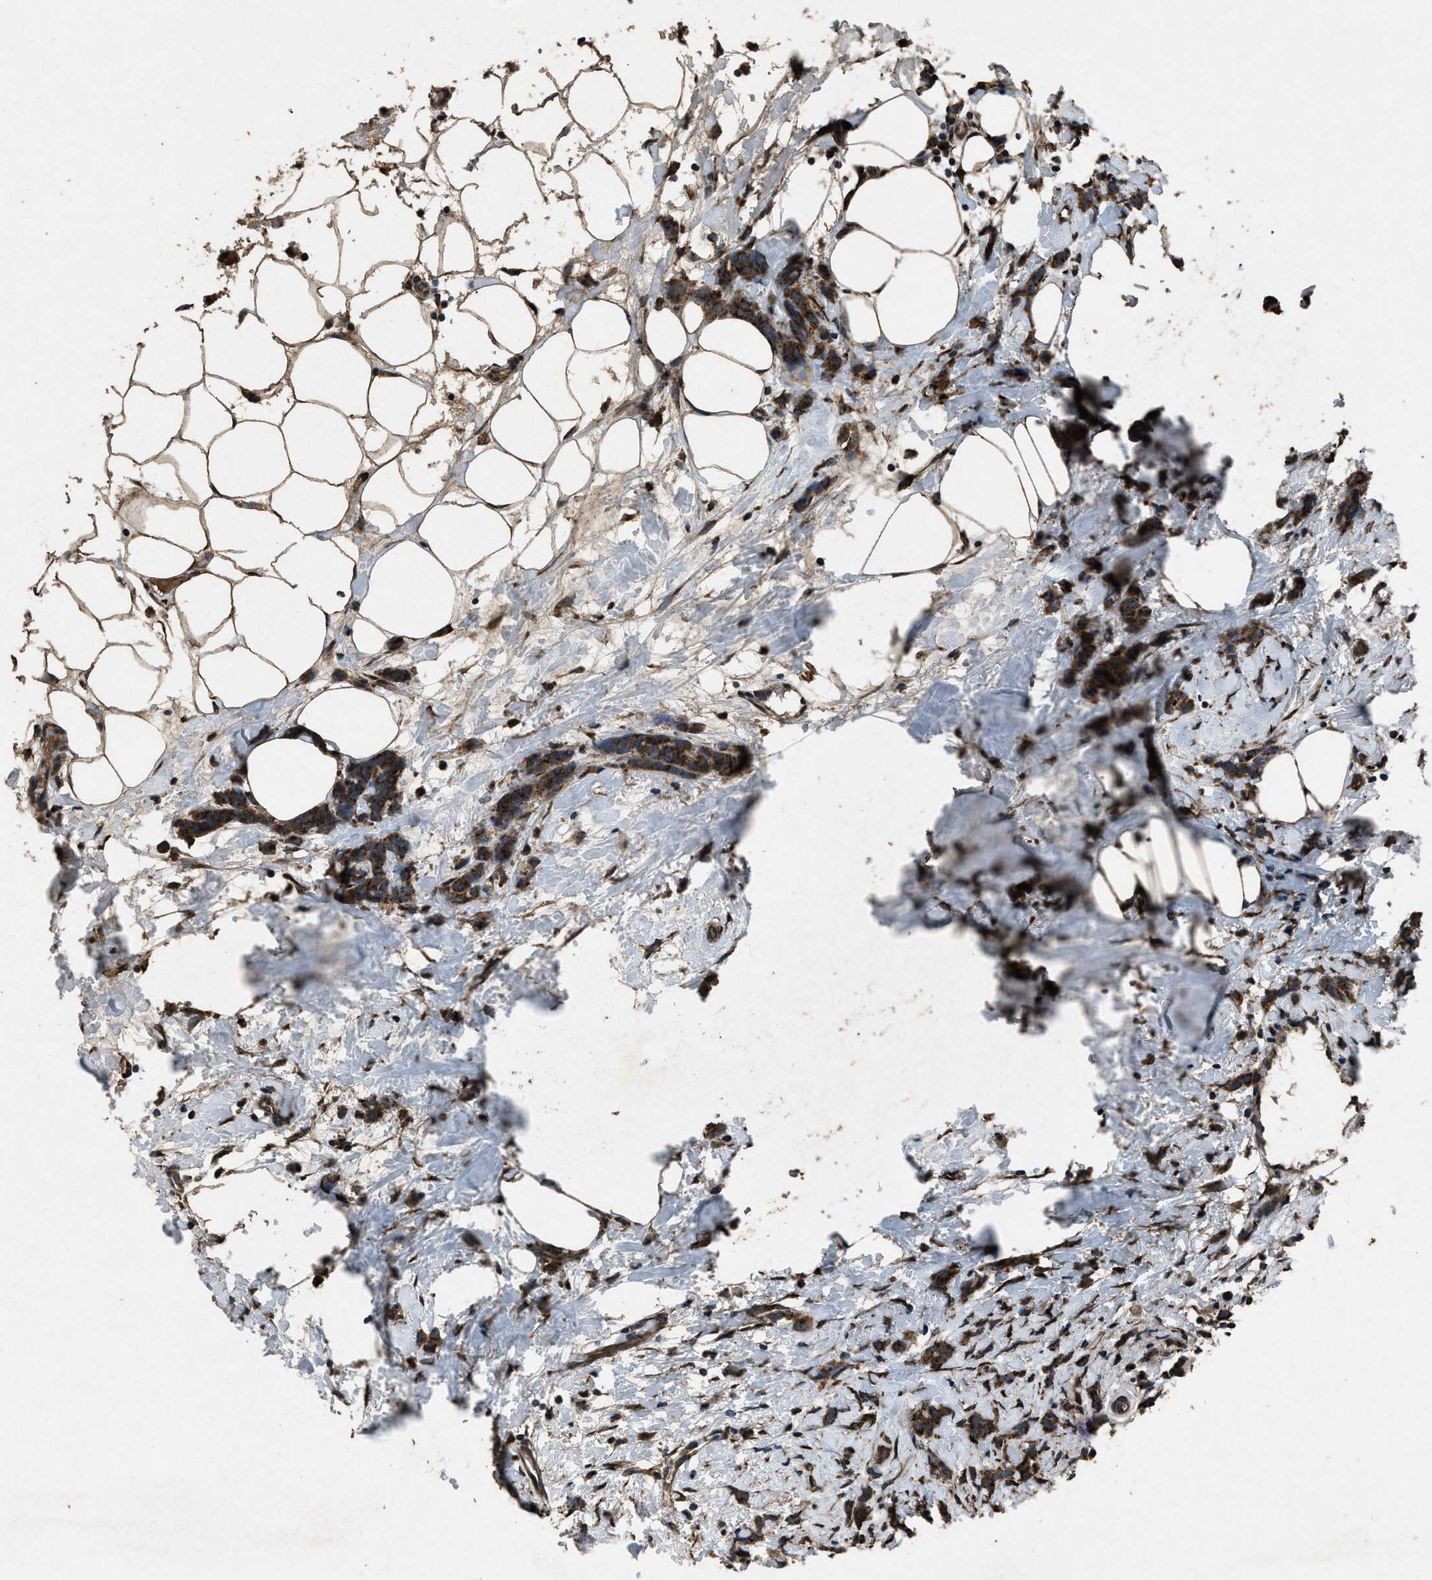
{"staining": {"intensity": "moderate", "quantity": ">75%", "location": "cytoplasmic/membranous"}, "tissue": "breast cancer", "cell_type": "Tumor cells", "image_type": "cancer", "snomed": [{"axis": "morphology", "description": "Lobular carcinoma, in situ"}, {"axis": "morphology", "description": "Lobular carcinoma"}, {"axis": "topography", "description": "Breast"}], "caption": "Breast cancer tissue demonstrates moderate cytoplasmic/membranous staining in approximately >75% of tumor cells", "gene": "SLC38A10", "patient": {"sex": "female", "age": 41}}